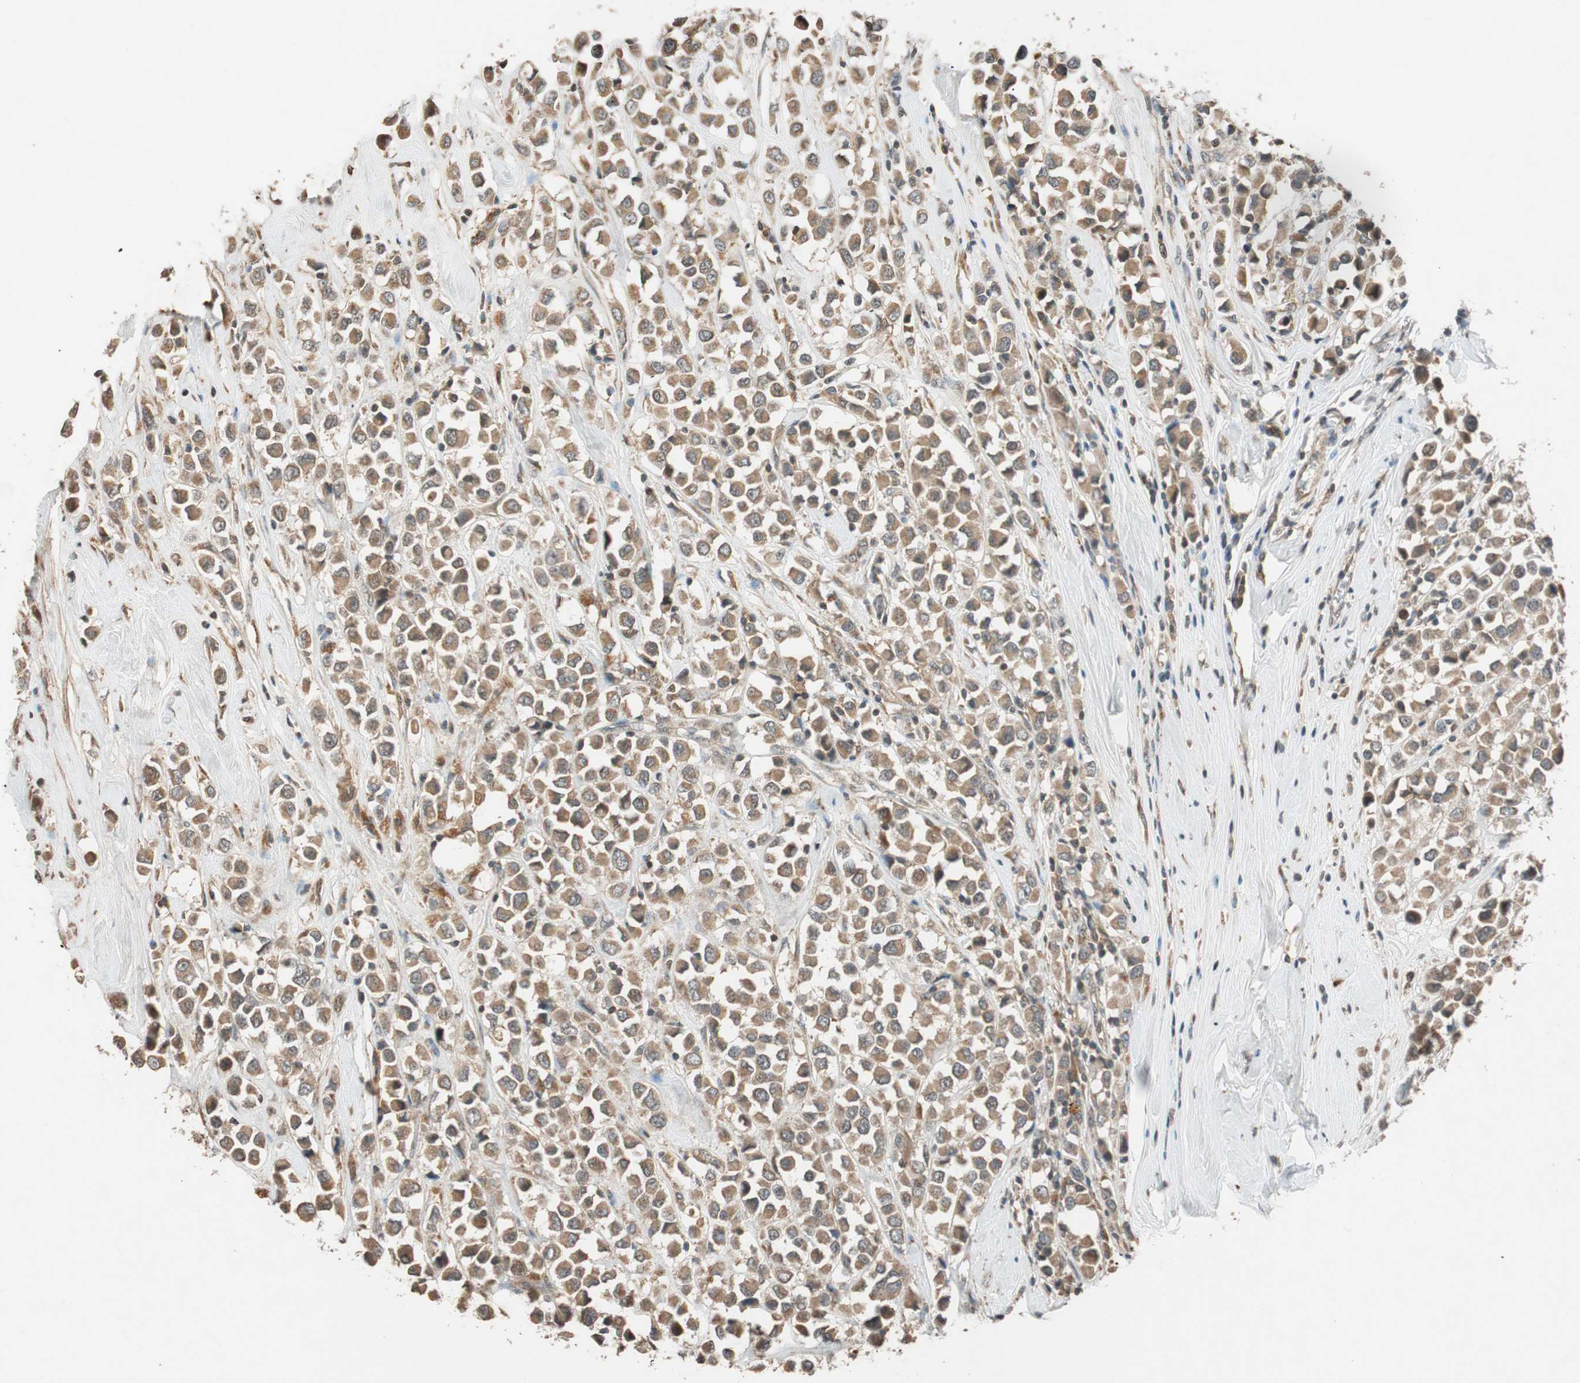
{"staining": {"intensity": "moderate", "quantity": ">75%", "location": "cytoplasmic/membranous"}, "tissue": "breast cancer", "cell_type": "Tumor cells", "image_type": "cancer", "snomed": [{"axis": "morphology", "description": "Duct carcinoma"}, {"axis": "topography", "description": "Breast"}], "caption": "Breast cancer stained with immunohistochemistry (IHC) exhibits moderate cytoplasmic/membranous expression in about >75% of tumor cells. (DAB (3,3'-diaminobenzidine) IHC, brown staining for protein, blue staining for nuclei).", "gene": "GLB1", "patient": {"sex": "female", "age": 61}}